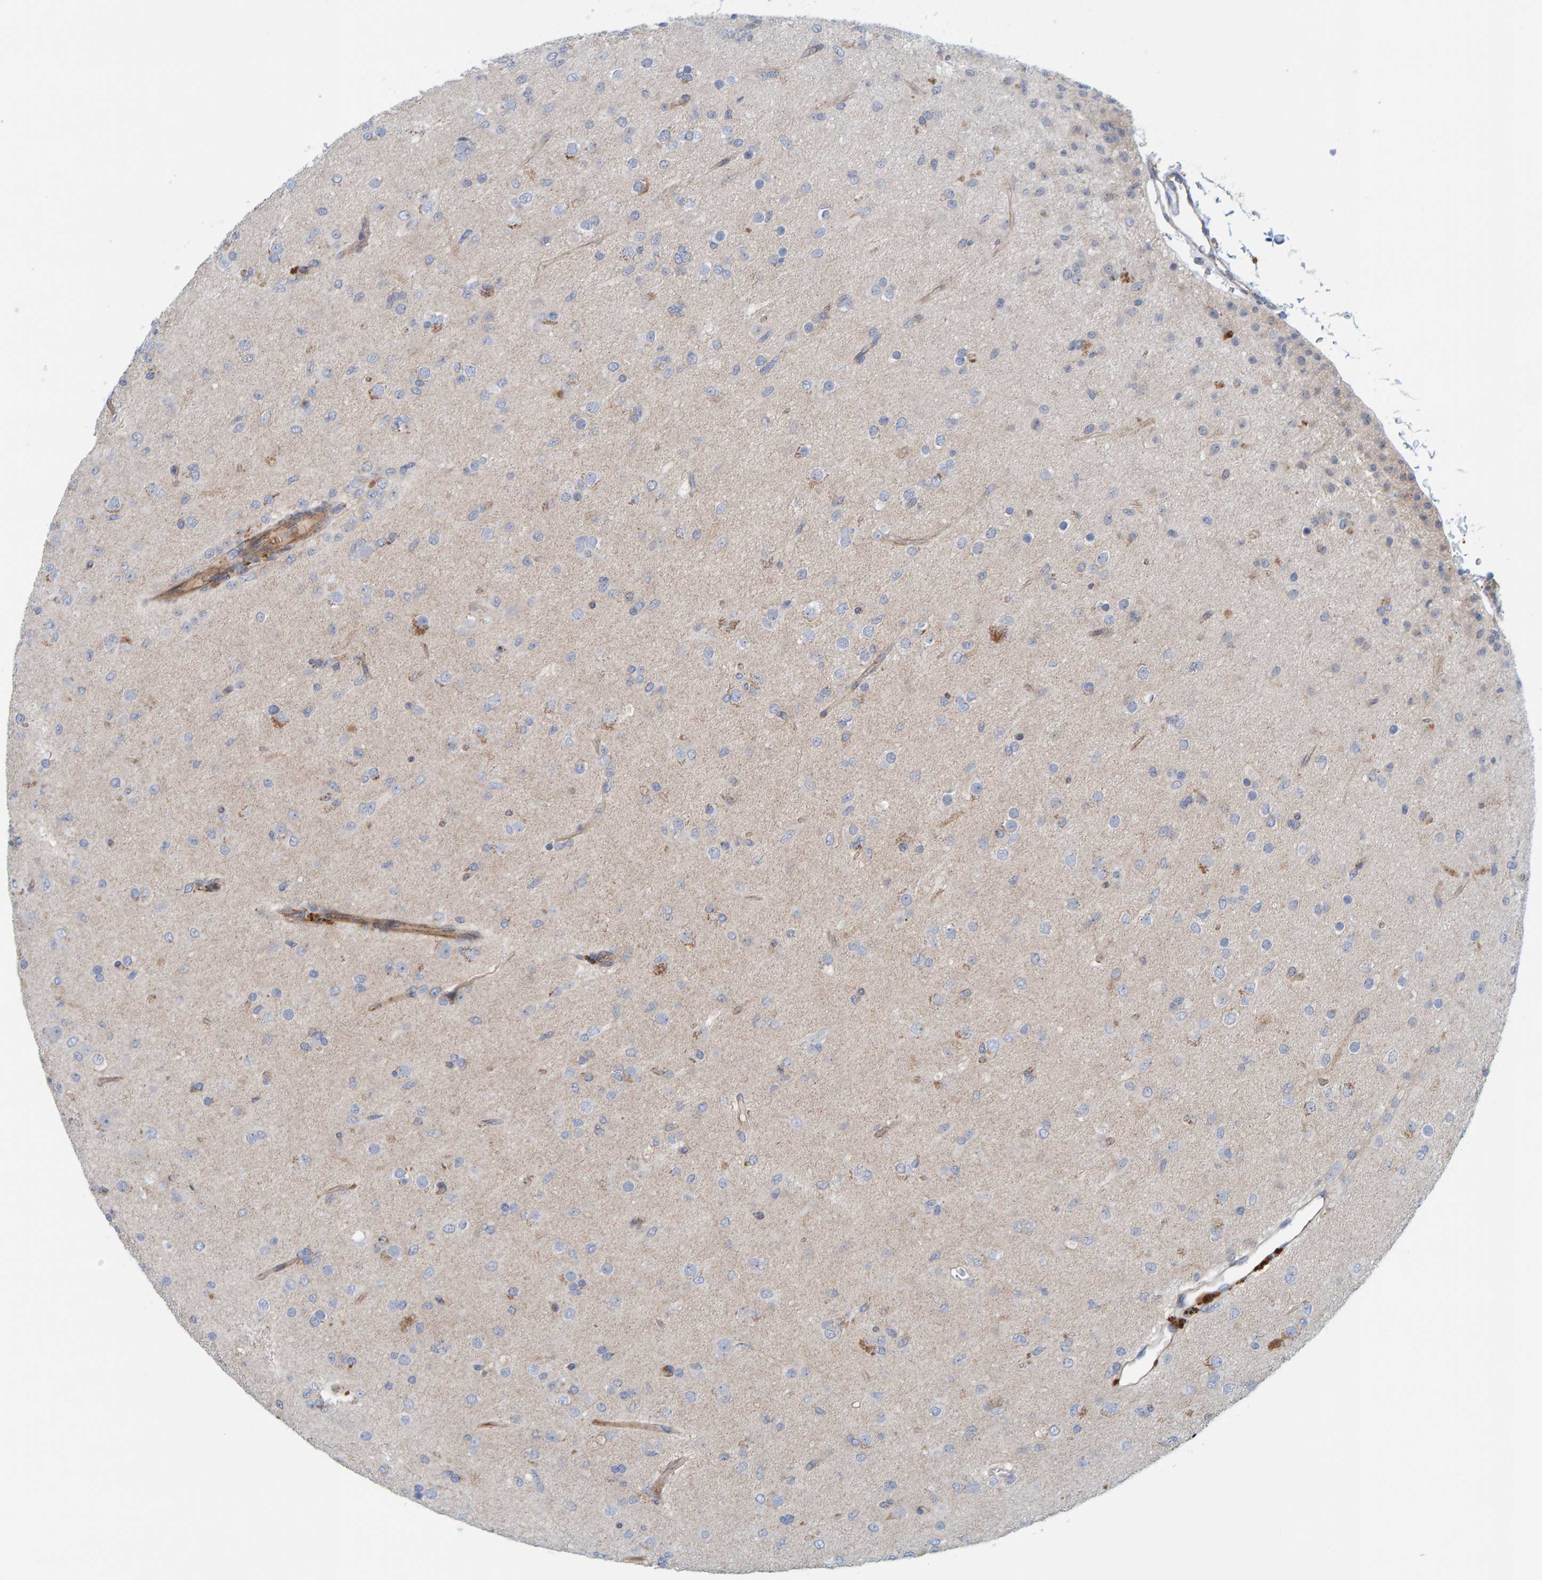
{"staining": {"intensity": "negative", "quantity": "none", "location": "none"}, "tissue": "glioma", "cell_type": "Tumor cells", "image_type": "cancer", "snomed": [{"axis": "morphology", "description": "Glioma, malignant, Low grade"}, {"axis": "topography", "description": "Brain"}], "caption": "Human malignant glioma (low-grade) stained for a protein using immunohistochemistry (IHC) shows no staining in tumor cells.", "gene": "KRBA2", "patient": {"sex": "male", "age": 65}}